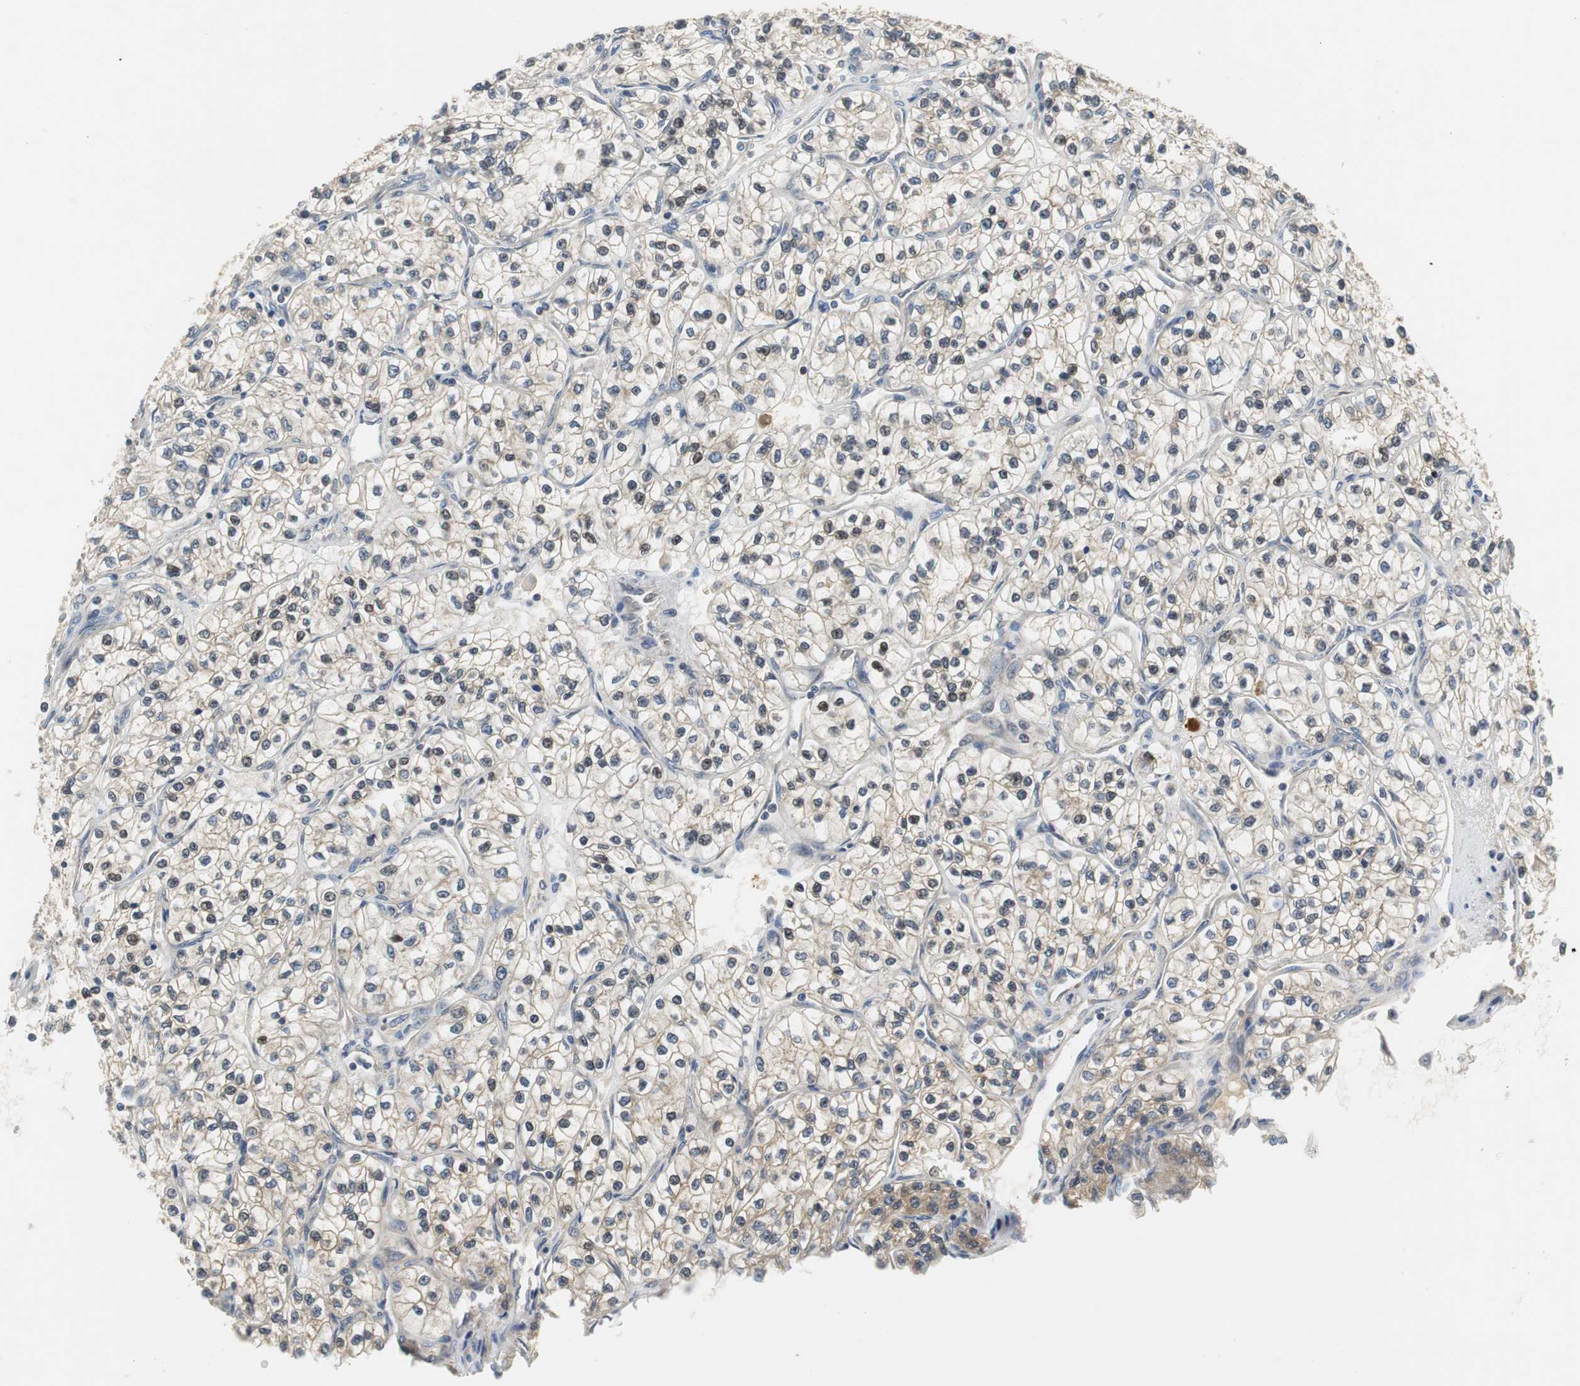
{"staining": {"intensity": "weak", "quantity": "25%-75%", "location": "cytoplasmic/membranous"}, "tissue": "renal cancer", "cell_type": "Tumor cells", "image_type": "cancer", "snomed": [{"axis": "morphology", "description": "Adenocarcinoma, NOS"}, {"axis": "topography", "description": "Kidney"}], "caption": "Immunohistochemical staining of renal cancer (adenocarcinoma) displays low levels of weak cytoplasmic/membranous staining in approximately 25%-75% of tumor cells.", "gene": "GLCCI1", "patient": {"sex": "female", "age": 57}}